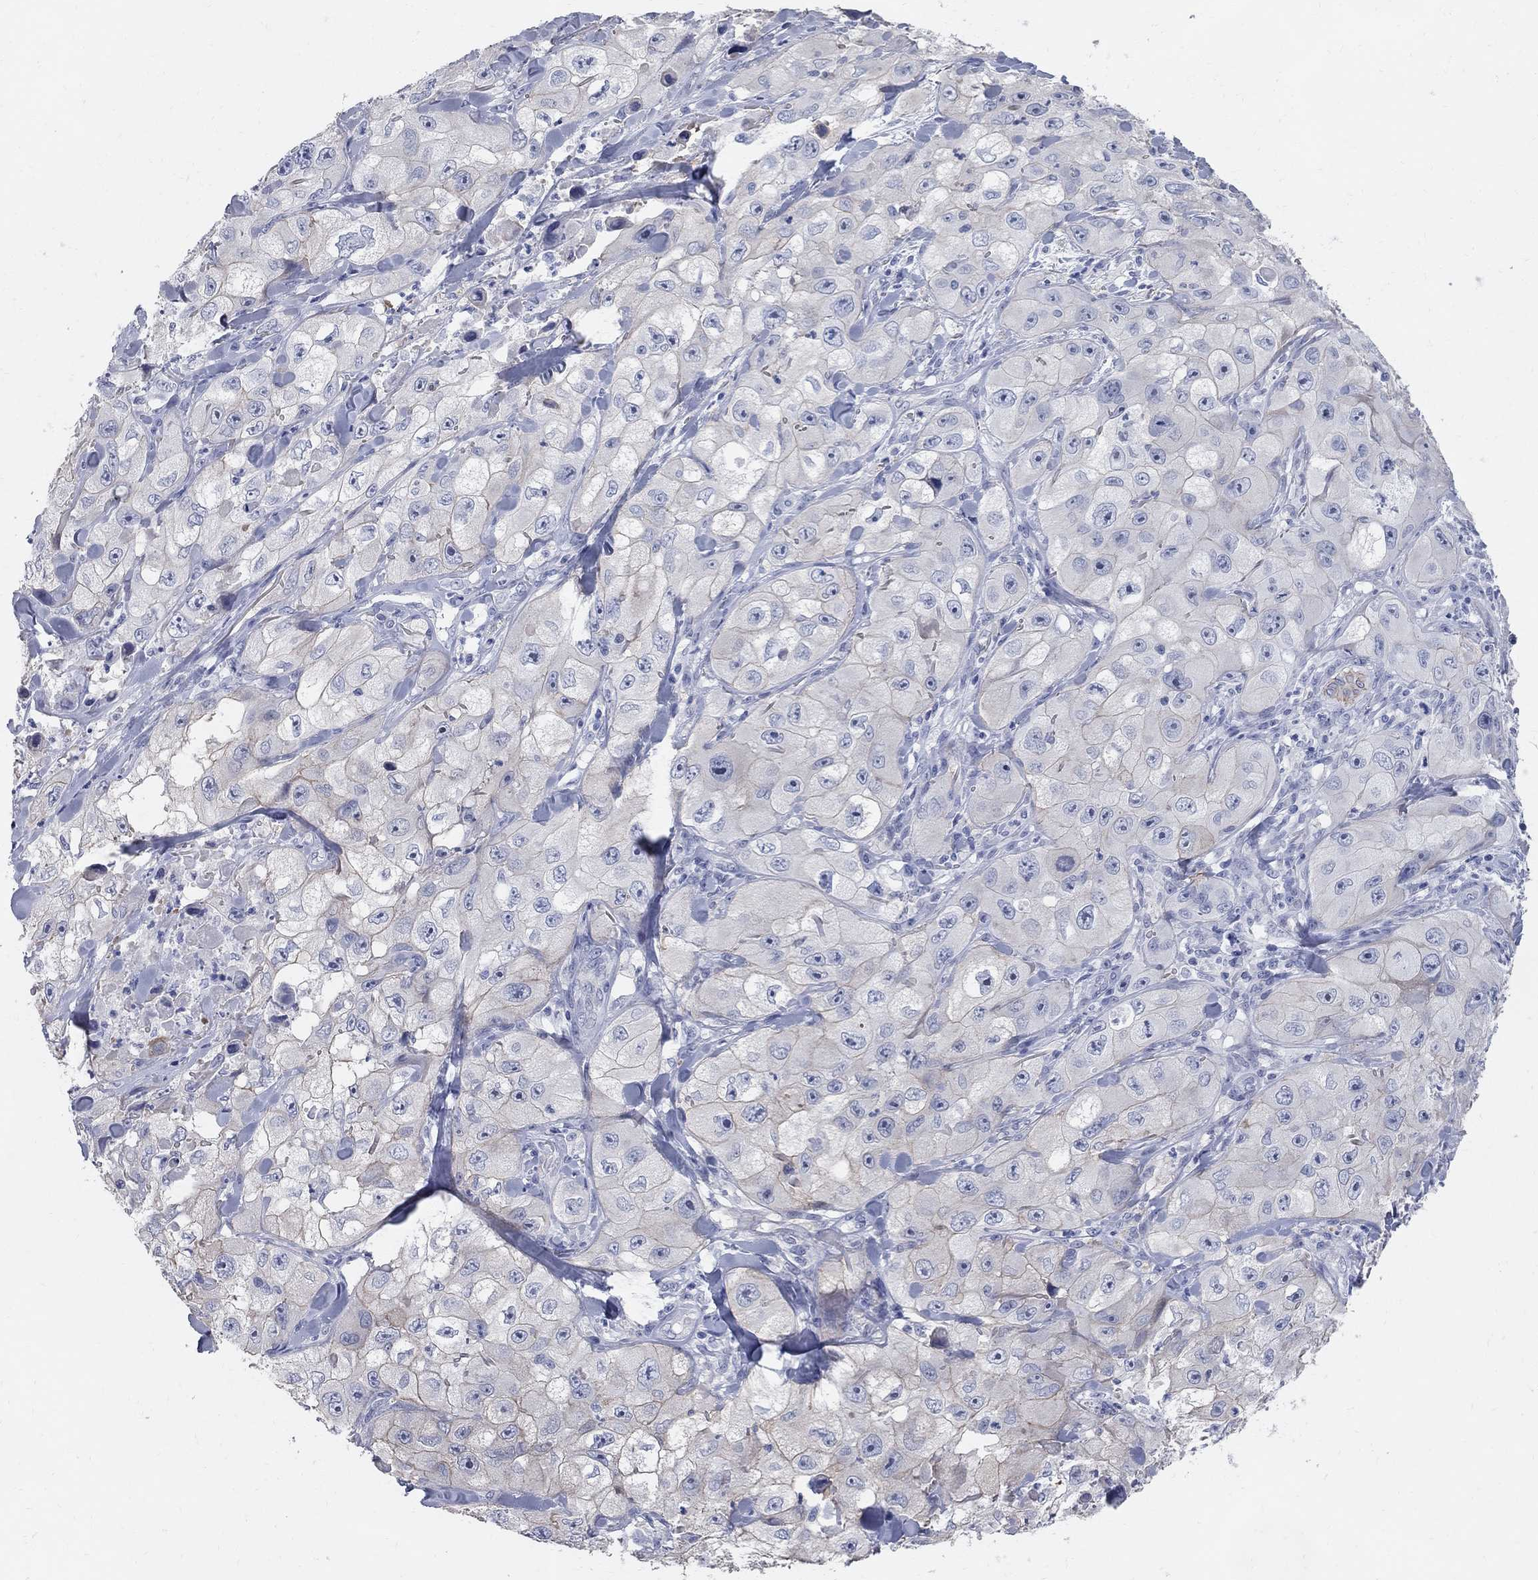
{"staining": {"intensity": "negative", "quantity": "none", "location": "none"}, "tissue": "skin cancer", "cell_type": "Tumor cells", "image_type": "cancer", "snomed": [{"axis": "morphology", "description": "Squamous cell carcinoma, NOS"}, {"axis": "topography", "description": "Skin"}, {"axis": "topography", "description": "Subcutis"}], "caption": "The IHC histopathology image has no significant expression in tumor cells of skin cancer tissue. Nuclei are stained in blue.", "gene": "AOX1", "patient": {"sex": "male", "age": 73}}